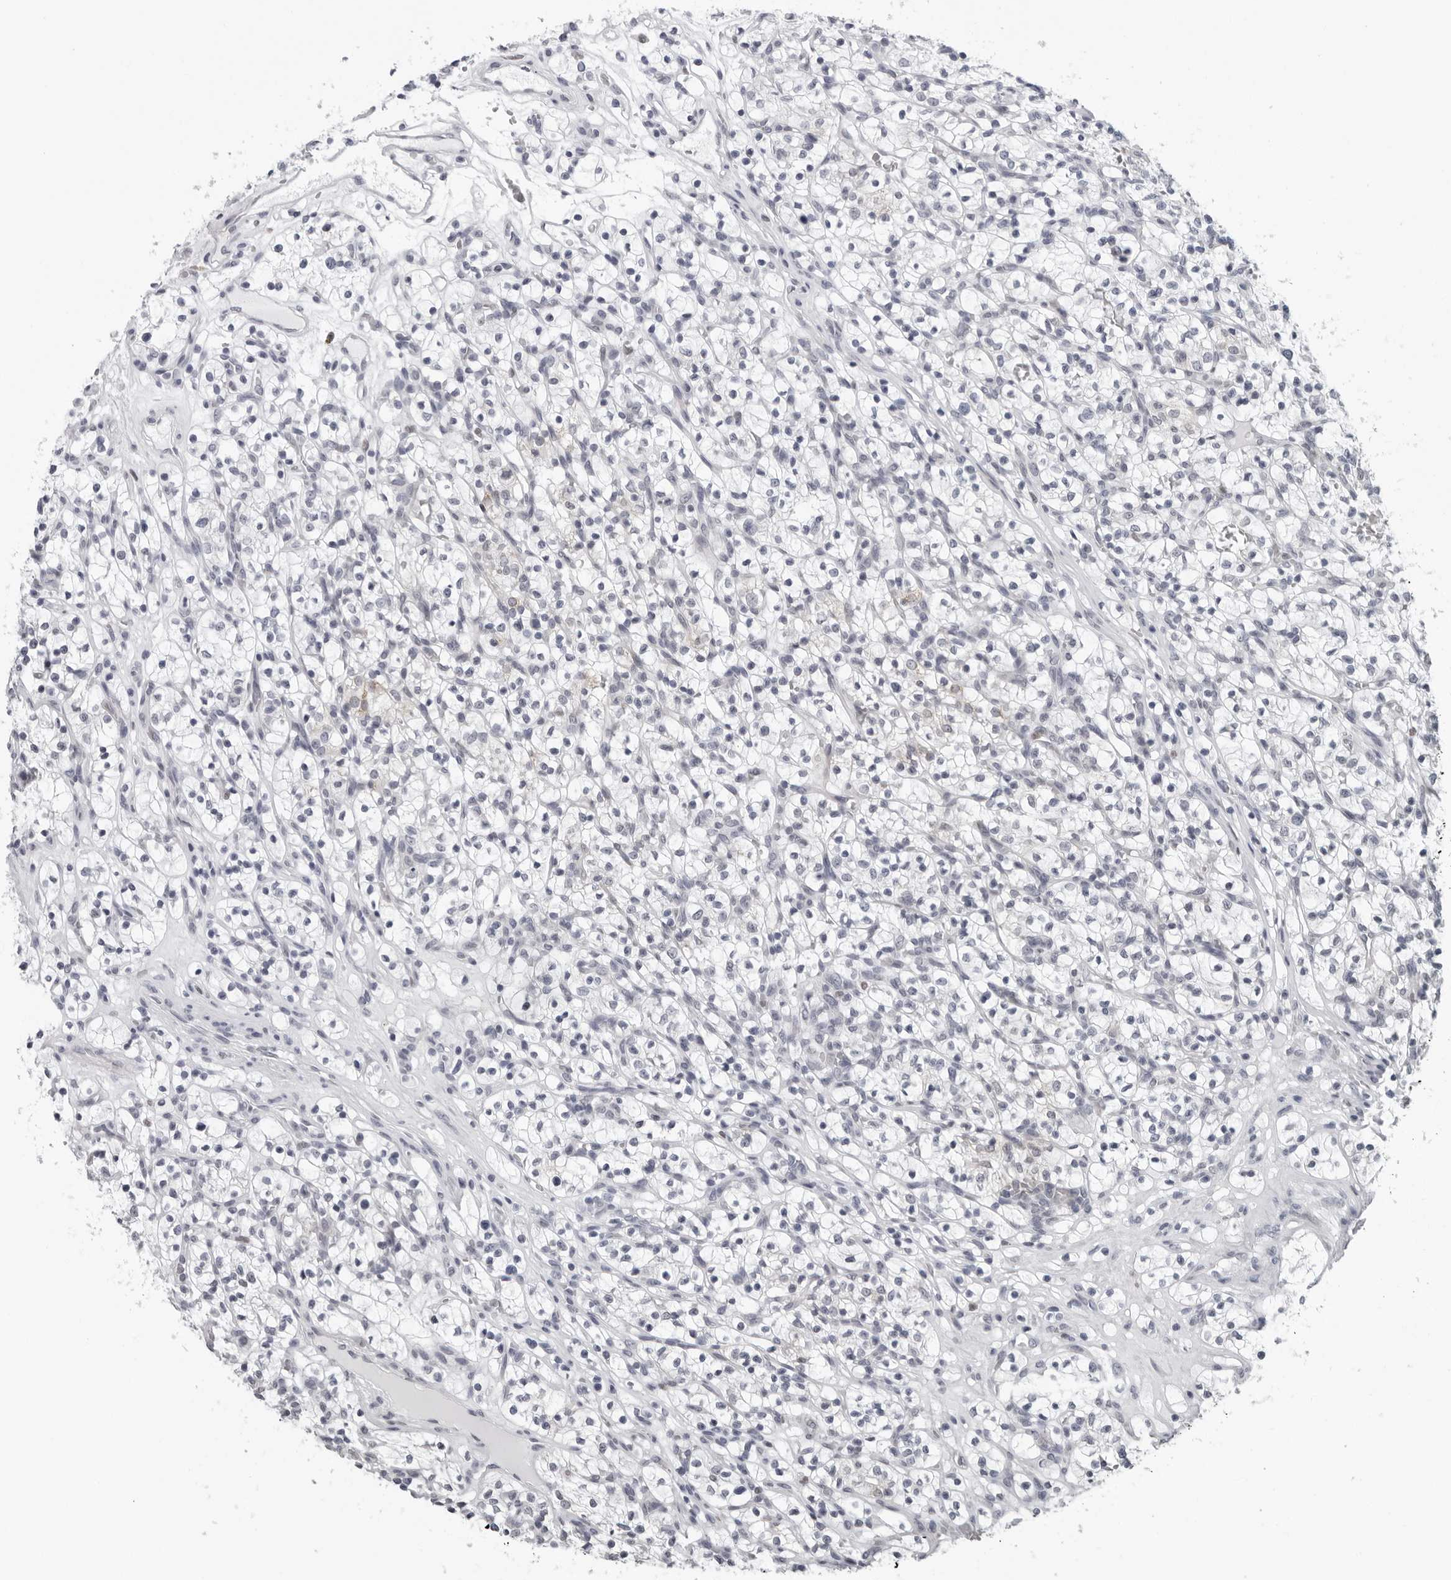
{"staining": {"intensity": "negative", "quantity": "none", "location": "none"}, "tissue": "renal cancer", "cell_type": "Tumor cells", "image_type": "cancer", "snomed": [{"axis": "morphology", "description": "Adenocarcinoma, NOS"}, {"axis": "topography", "description": "Kidney"}], "caption": "Renal cancer (adenocarcinoma) was stained to show a protein in brown. There is no significant staining in tumor cells.", "gene": "CPT2", "patient": {"sex": "female", "age": 57}}